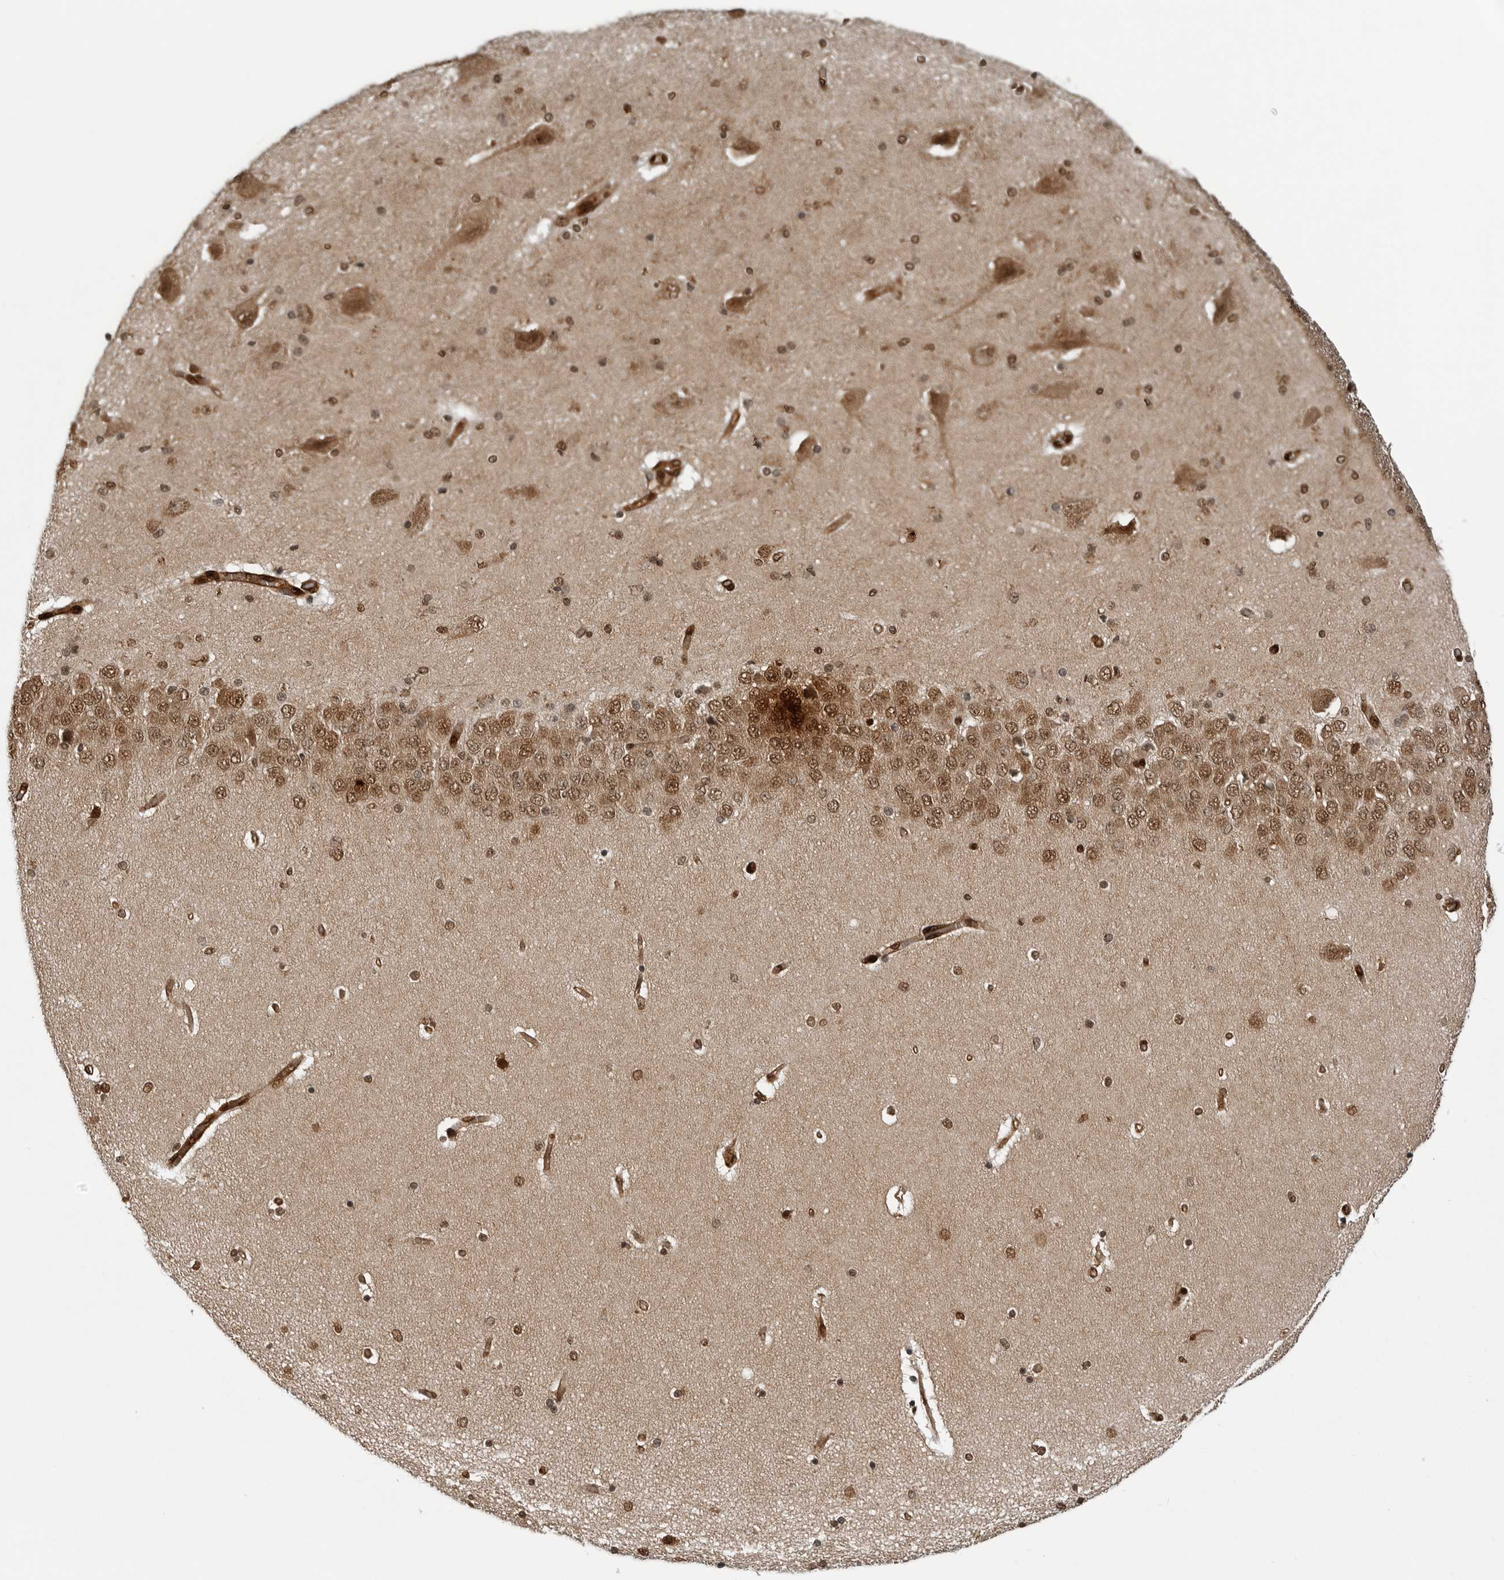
{"staining": {"intensity": "strong", "quantity": ">75%", "location": "nuclear"}, "tissue": "hippocampus", "cell_type": "Glial cells", "image_type": "normal", "snomed": [{"axis": "morphology", "description": "Normal tissue, NOS"}, {"axis": "topography", "description": "Hippocampus"}], "caption": "High-magnification brightfield microscopy of normal hippocampus stained with DAB (brown) and counterstained with hematoxylin (blue). glial cells exhibit strong nuclear expression is seen in about>75% of cells.", "gene": "SMAD2", "patient": {"sex": "female", "age": 54}}